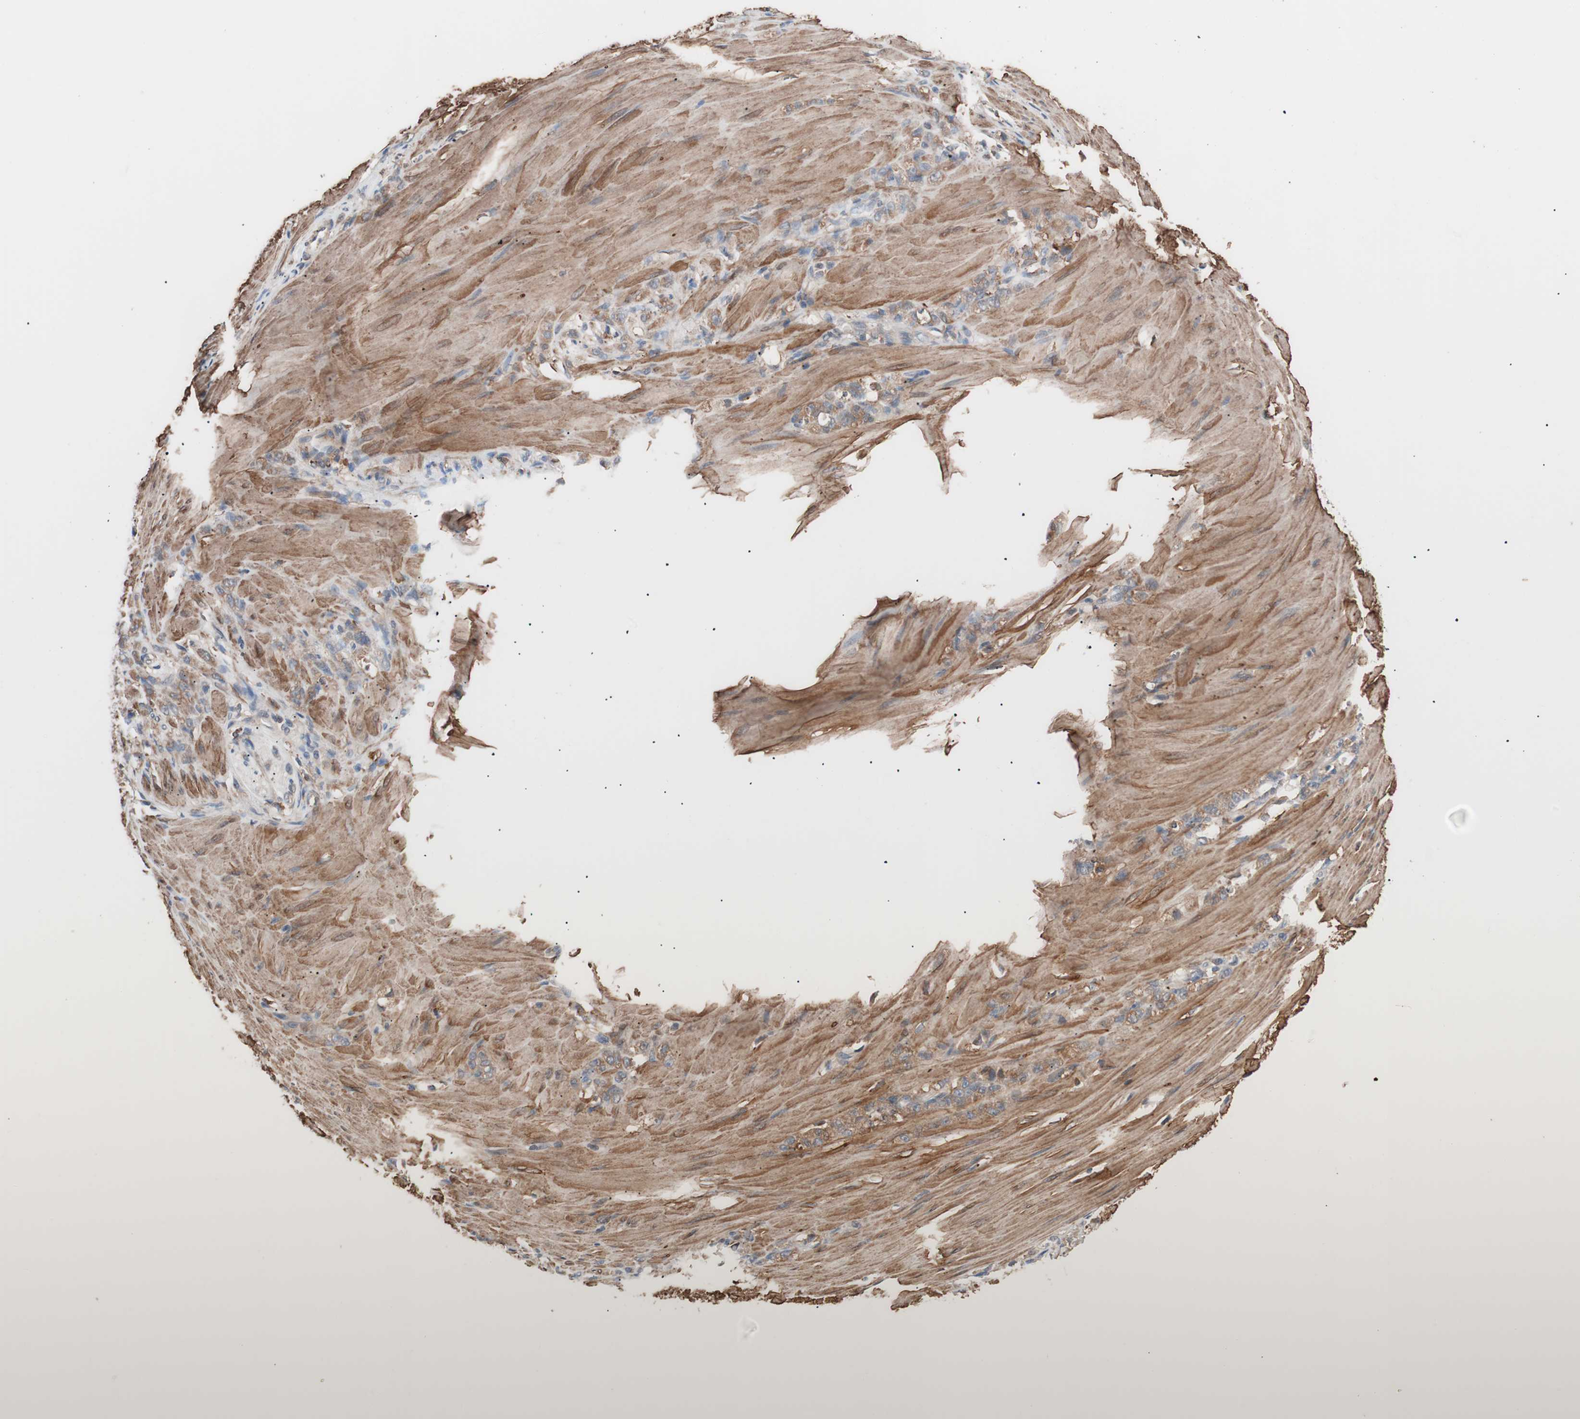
{"staining": {"intensity": "weak", "quantity": "25%-75%", "location": "cytoplasmic/membranous"}, "tissue": "stomach cancer", "cell_type": "Tumor cells", "image_type": "cancer", "snomed": [{"axis": "morphology", "description": "Adenocarcinoma, NOS"}, {"axis": "topography", "description": "Stomach"}], "caption": "Immunohistochemistry histopathology image of human stomach adenocarcinoma stained for a protein (brown), which shows low levels of weak cytoplasmic/membranous staining in about 25%-75% of tumor cells.", "gene": "LITAF", "patient": {"sex": "male", "age": 82}}